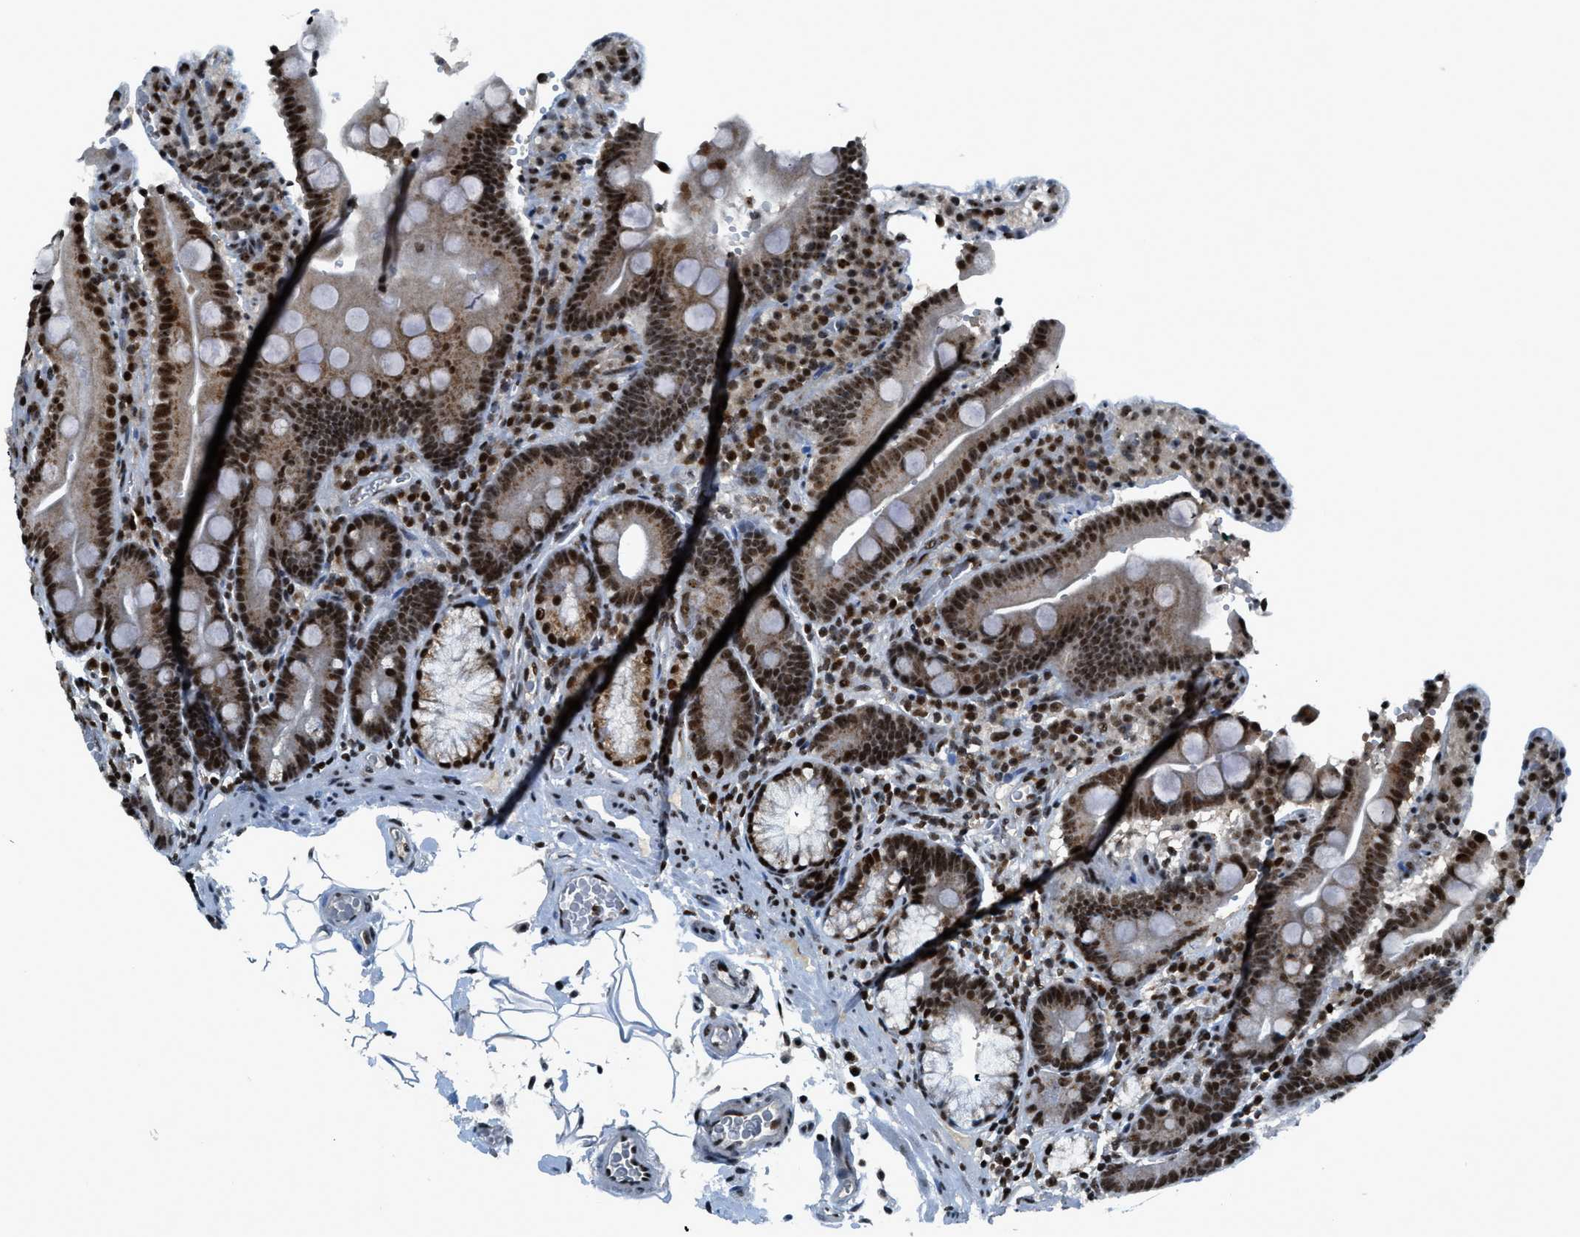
{"staining": {"intensity": "strong", "quantity": ">75%", "location": "cytoplasmic/membranous,nuclear"}, "tissue": "duodenum", "cell_type": "Glandular cells", "image_type": "normal", "snomed": [{"axis": "morphology", "description": "Normal tissue, NOS"}, {"axis": "topography", "description": "Small intestine, NOS"}], "caption": "Glandular cells reveal high levels of strong cytoplasmic/membranous,nuclear staining in approximately >75% of cells in normal human duodenum.", "gene": "RAD51B", "patient": {"sex": "female", "age": 71}}